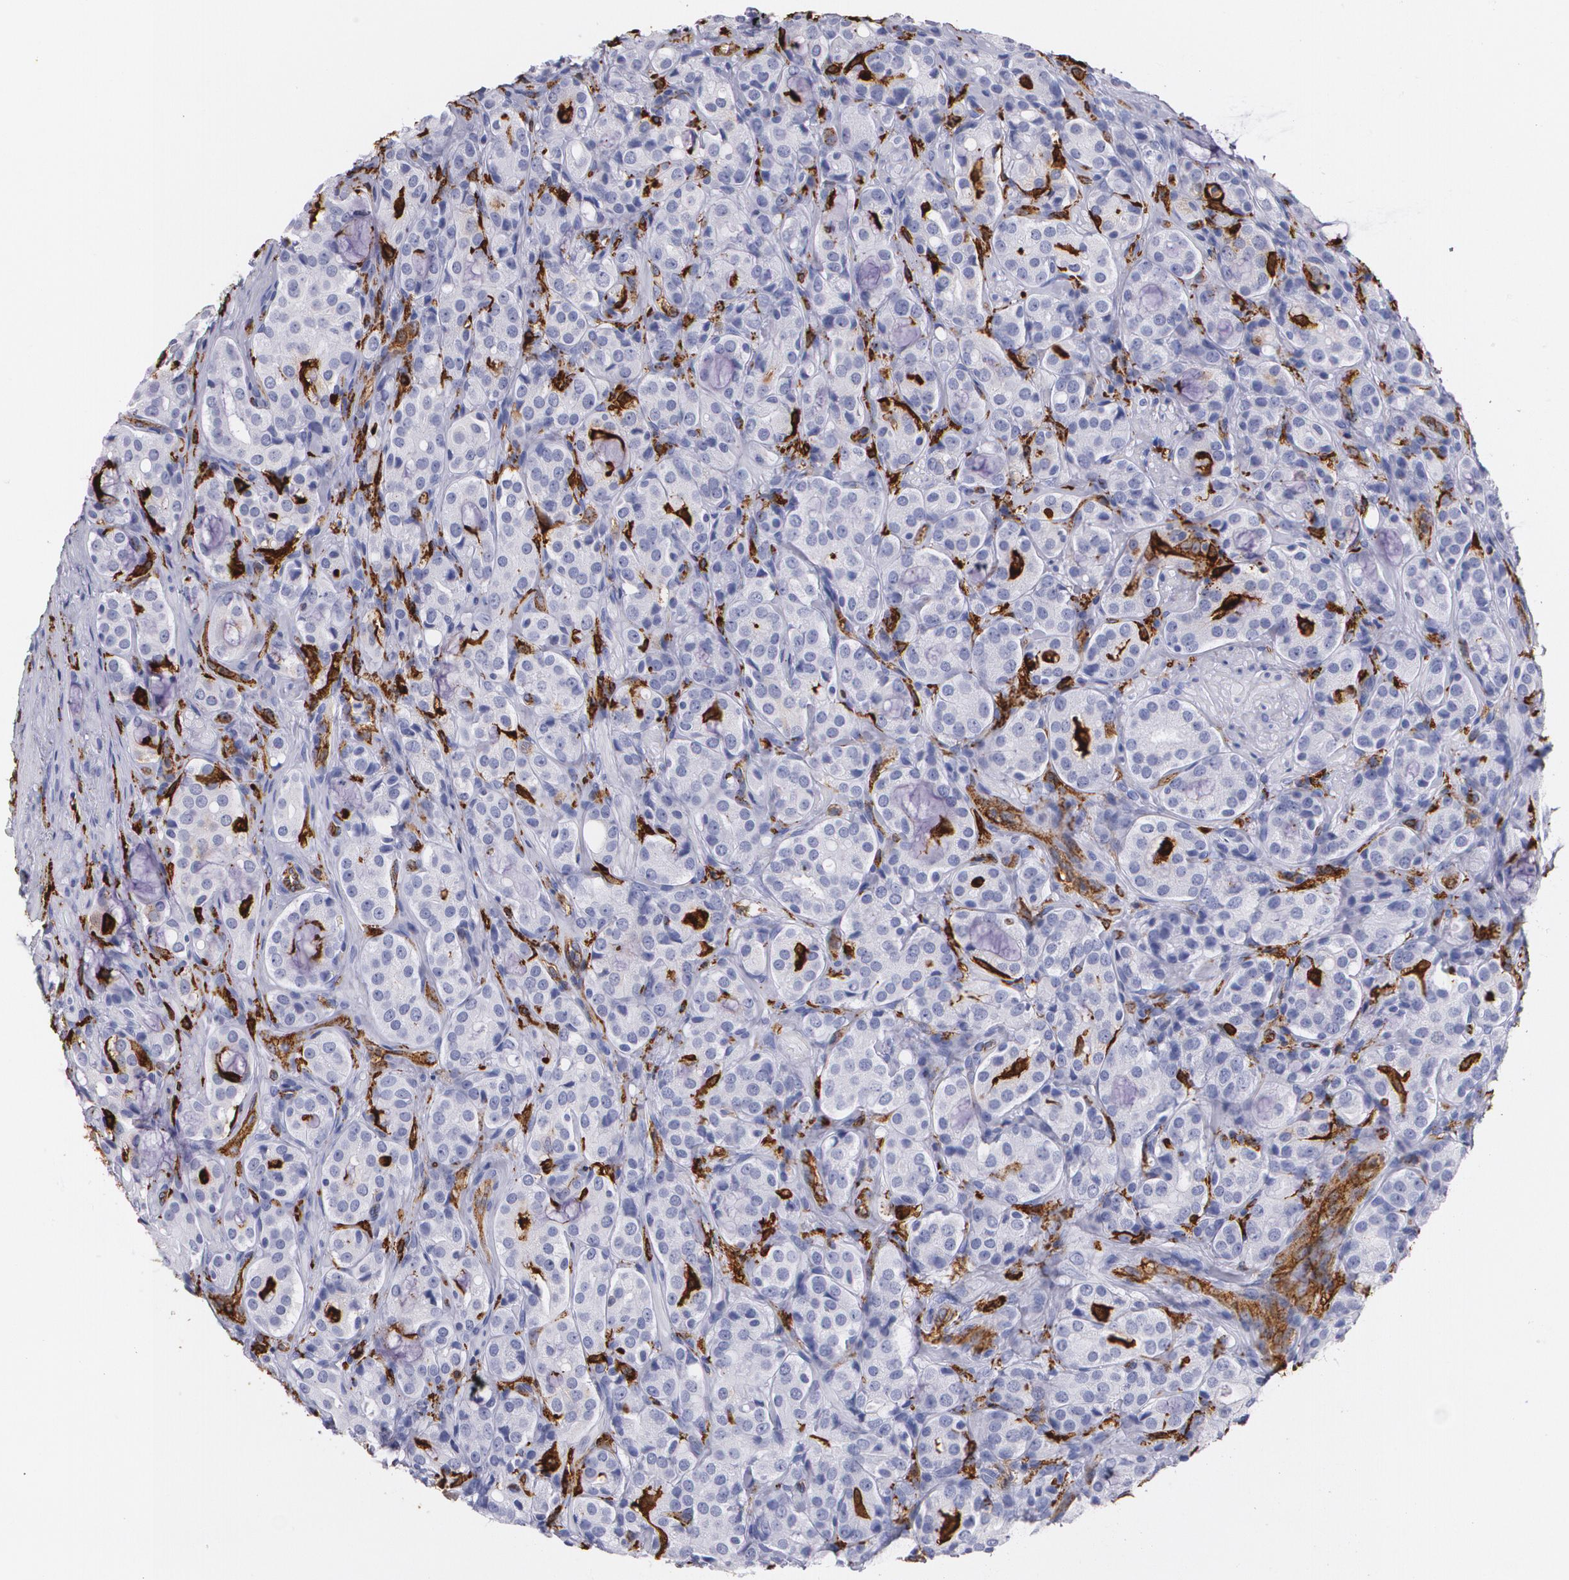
{"staining": {"intensity": "weak", "quantity": "<25%", "location": "cytoplasmic/membranous"}, "tissue": "prostate cancer", "cell_type": "Tumor cells", "image_type": "cancer", "snomed": [{"axis": "morphology", "description": "Adenocarcinoma, High grade"}, {"axis": "topography", "description": "Prostate"}], "caption": "Image shows no protein expression in tumor cells of prostate cancer tissue.", "gene": "HLA-DRA", "patient": {"sex": "male", "age": 72}}